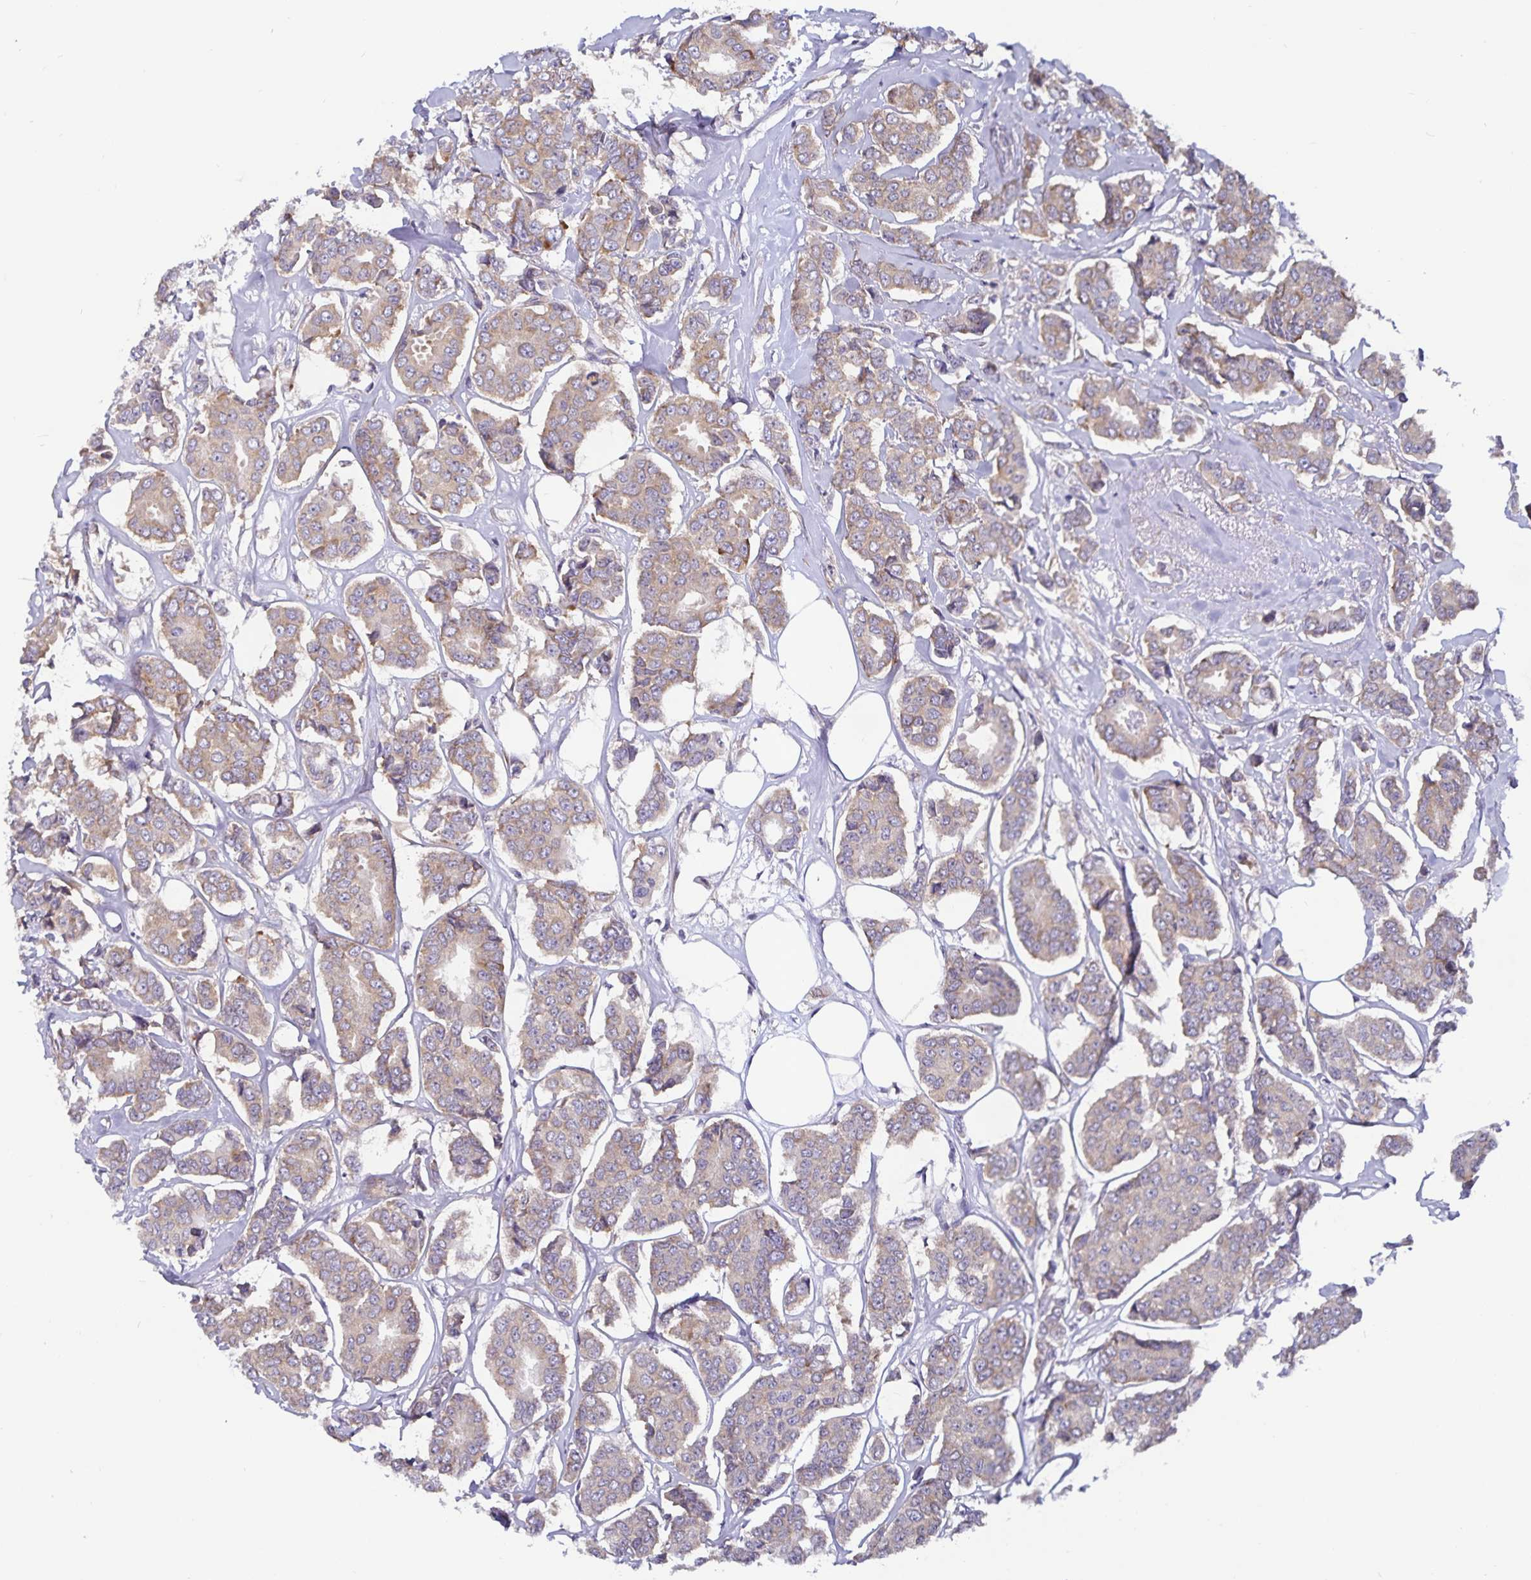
{"staining": {"intensity": "weak", "quantity": ">75%", "location": "cytoplasmic/membranous"}, "tissue": "breast cancer", "cell_type": "Tumor cells", "image_type": "cancer", "snomed": [{"axis": "morphology", "description": "Duct carcinoma"}, {"axis": "topography", "description": "Breast"}], "caption": "About >75% of tumor cells in breast cancer display weak cytoplasmic/membranous protein expression as visualized by brown immunohistochemical staining.", "gene": "FAM120A", "patient": {"sex": "female", "age": 94}}